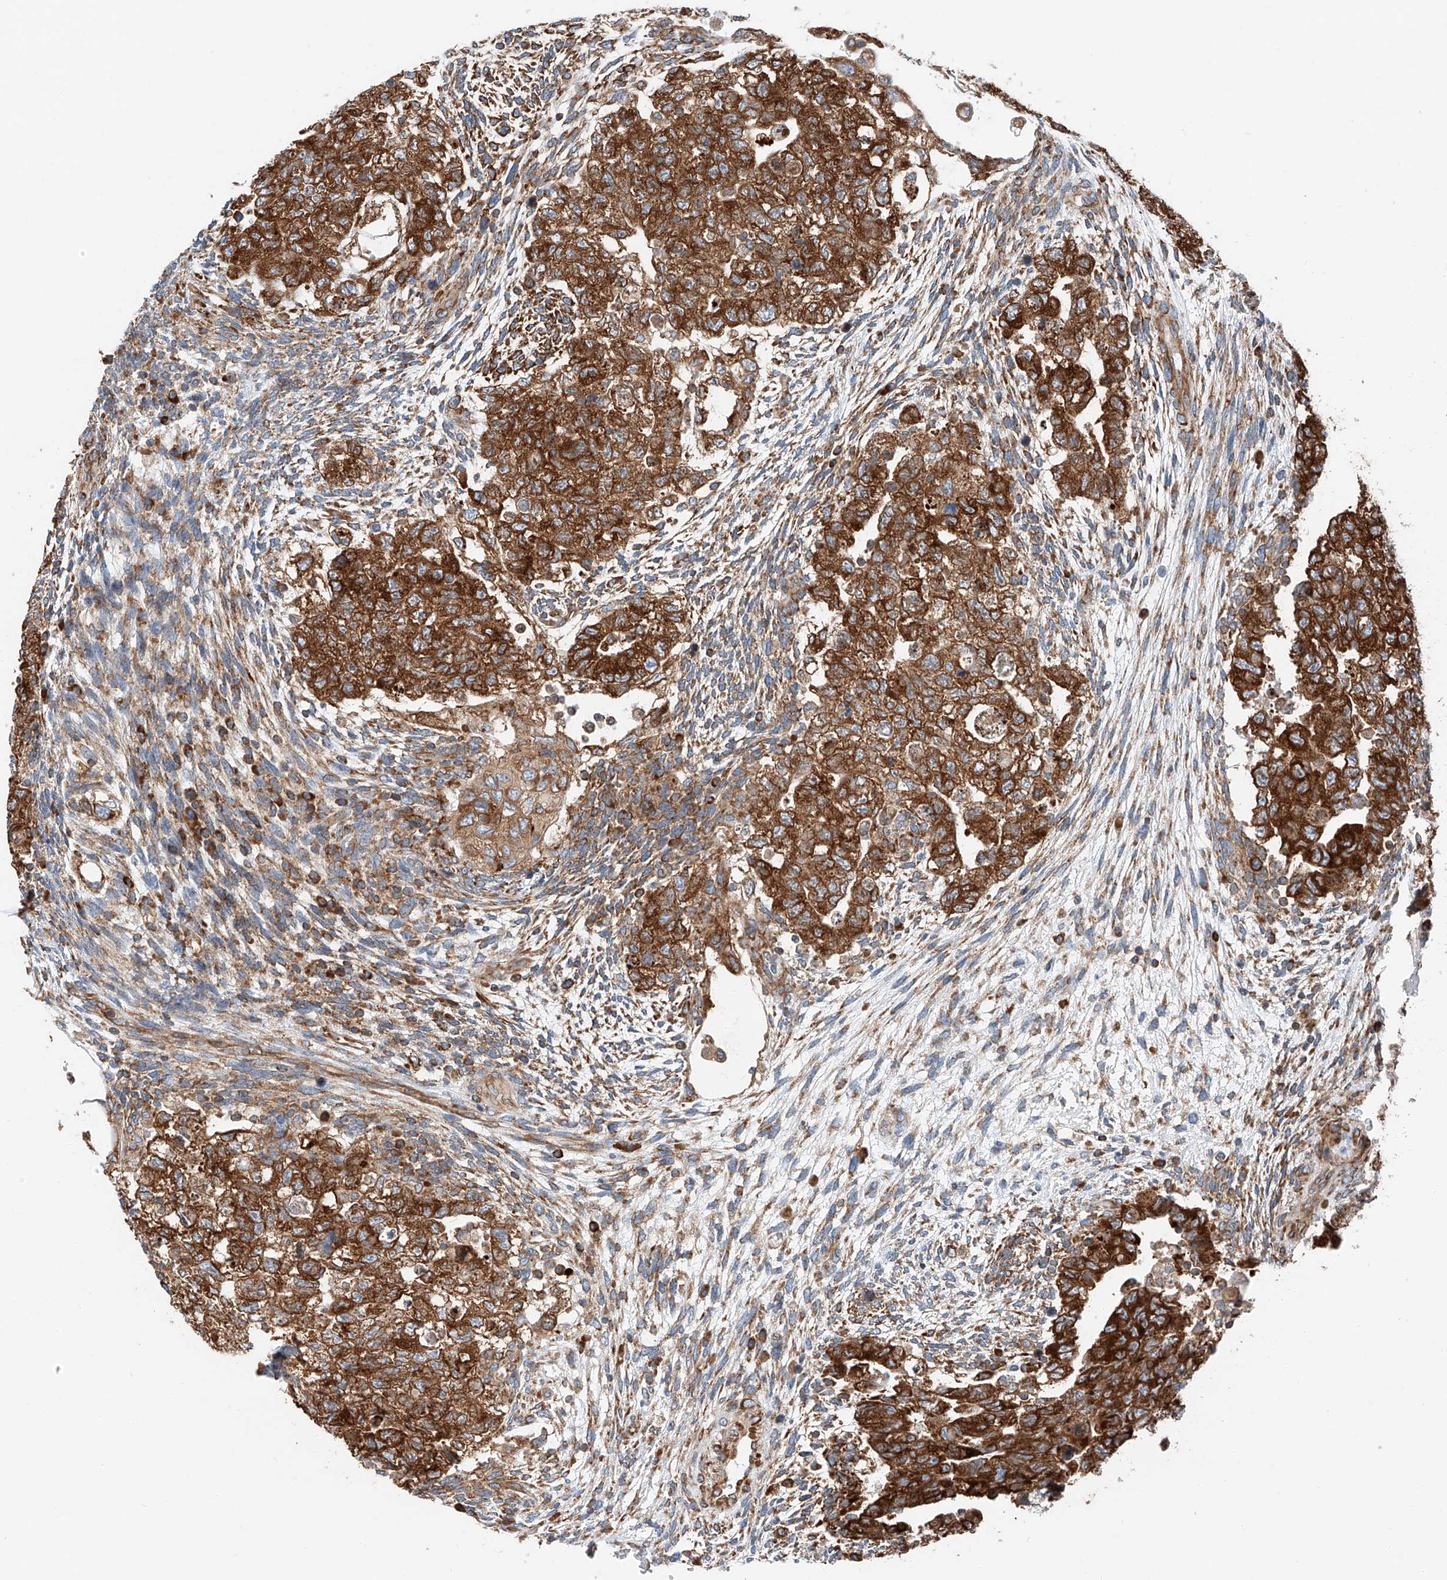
{"staining": {"intensity": "strong", "quantity": ">75%", "location": "cytoplasmic/membranous"}, "tissue": "testis cancer", "cell_type": "Tumor cells", "image_type": "cancer", "snomed": [{"axis": "morphology", "description": "Carcinoma, Embryonal, NOS"}, {"axis": "topography", "description": "Testis"}], "caption": "High-magnification brightfield microscopy of testis cancer (embryonal carcinoma) stained with DAB (brown) and counterstained with hematoxylin (blue). tumor cells exhibit strong cytoplasmic/membranous staining is seen in about>75% of cells.", "gene": "ZC3H15", "patient": {"sex": "male", "age": 36}}